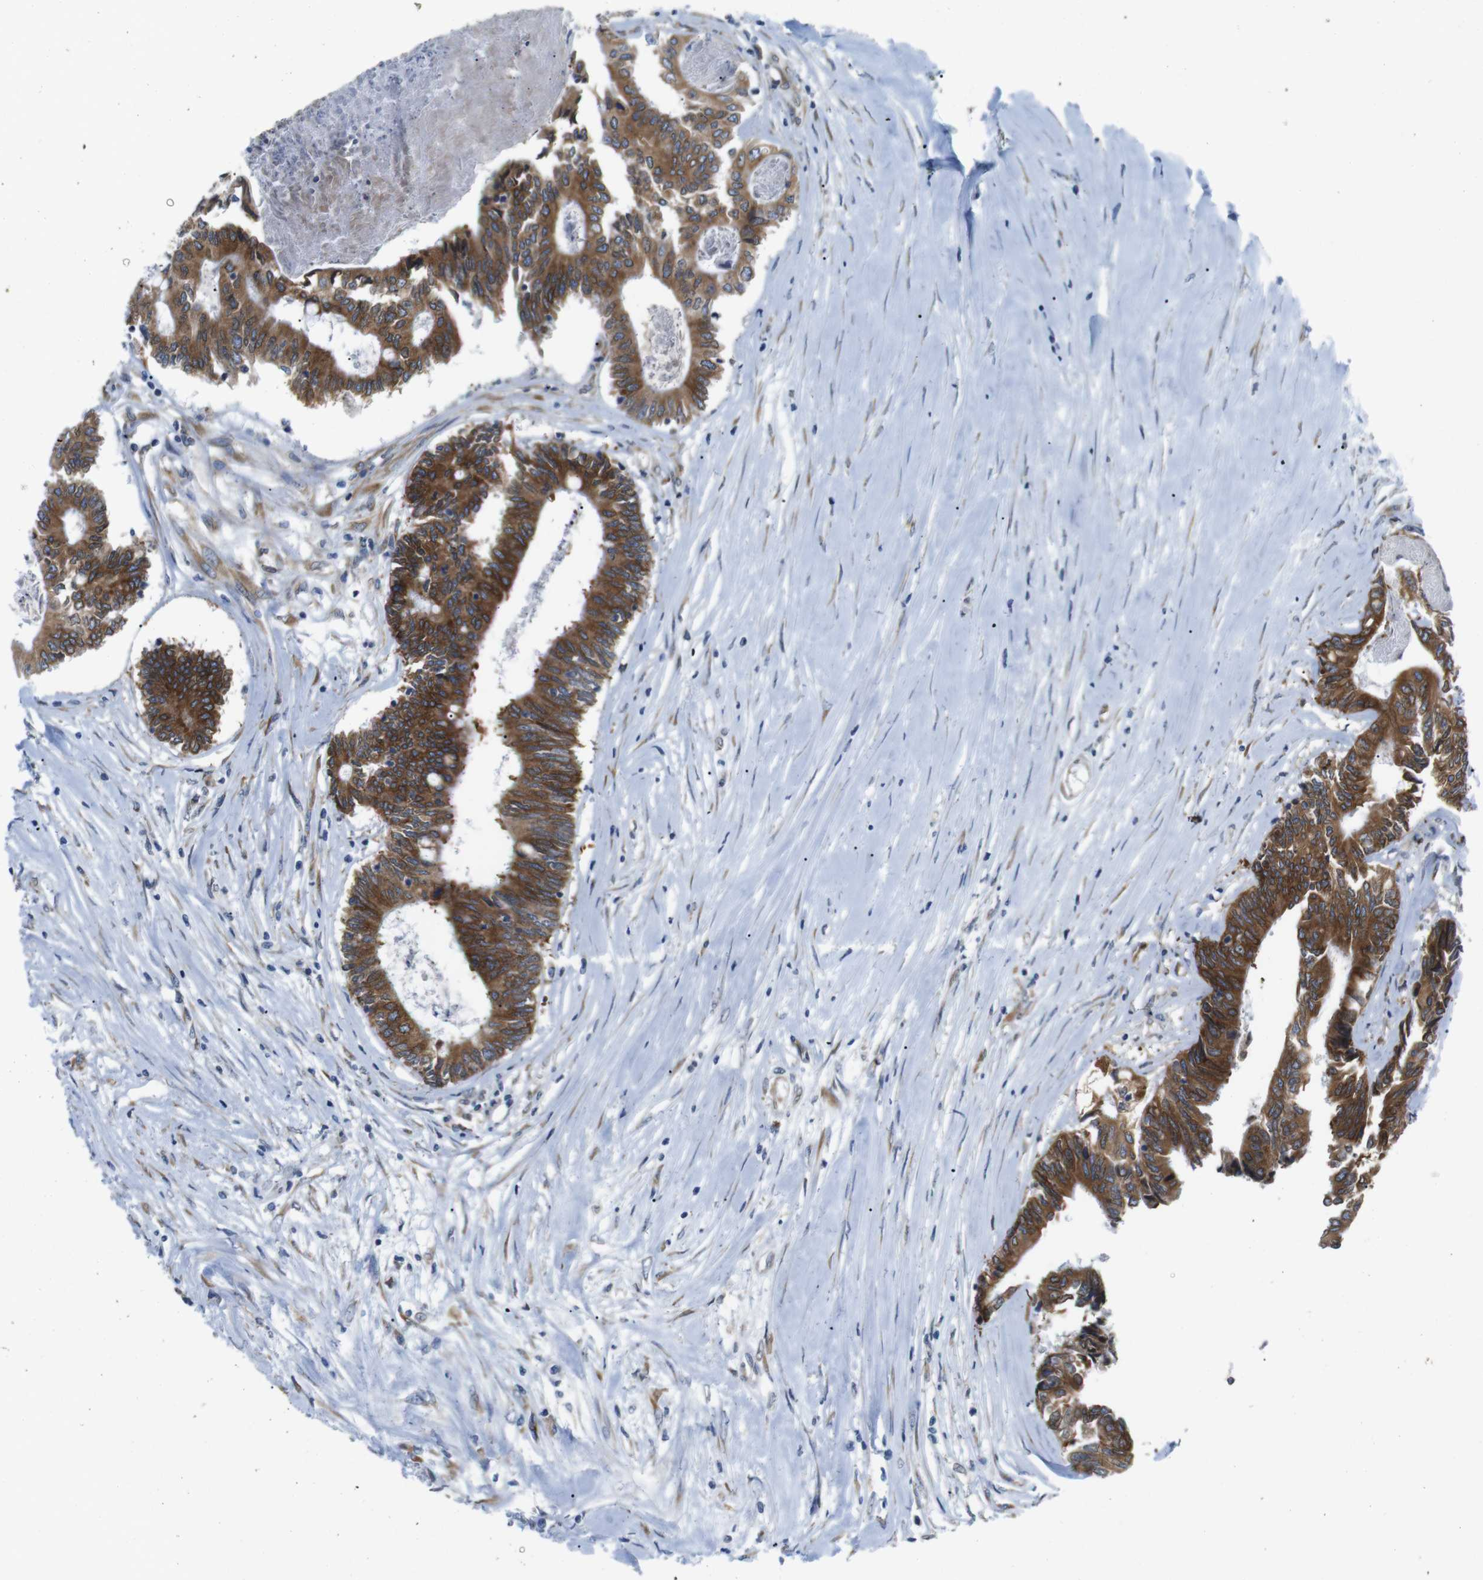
{"staining": {"intensity": "strong", "quantity": ">75%", "location": "cytoplasmic/membranous"}, "tissue": "colorectal cancer", "cell_type": "Tumor cells", "image_type": "cancer", "snomed": [{"axis": "morphology", "description": "Adenocarcinoma, NOS"}, {"axis": "topography", "description": "Rectum"}], "caption": "The micrograph reveals immunohistochemical staining of colorectal cancer (adenocarcinoma). There is strong cytoplasmic/membranous expression is identified in approximately >75% of tumor cells.", "gene": "HACD3", "patient": {"sex": "male", "age": 63}}